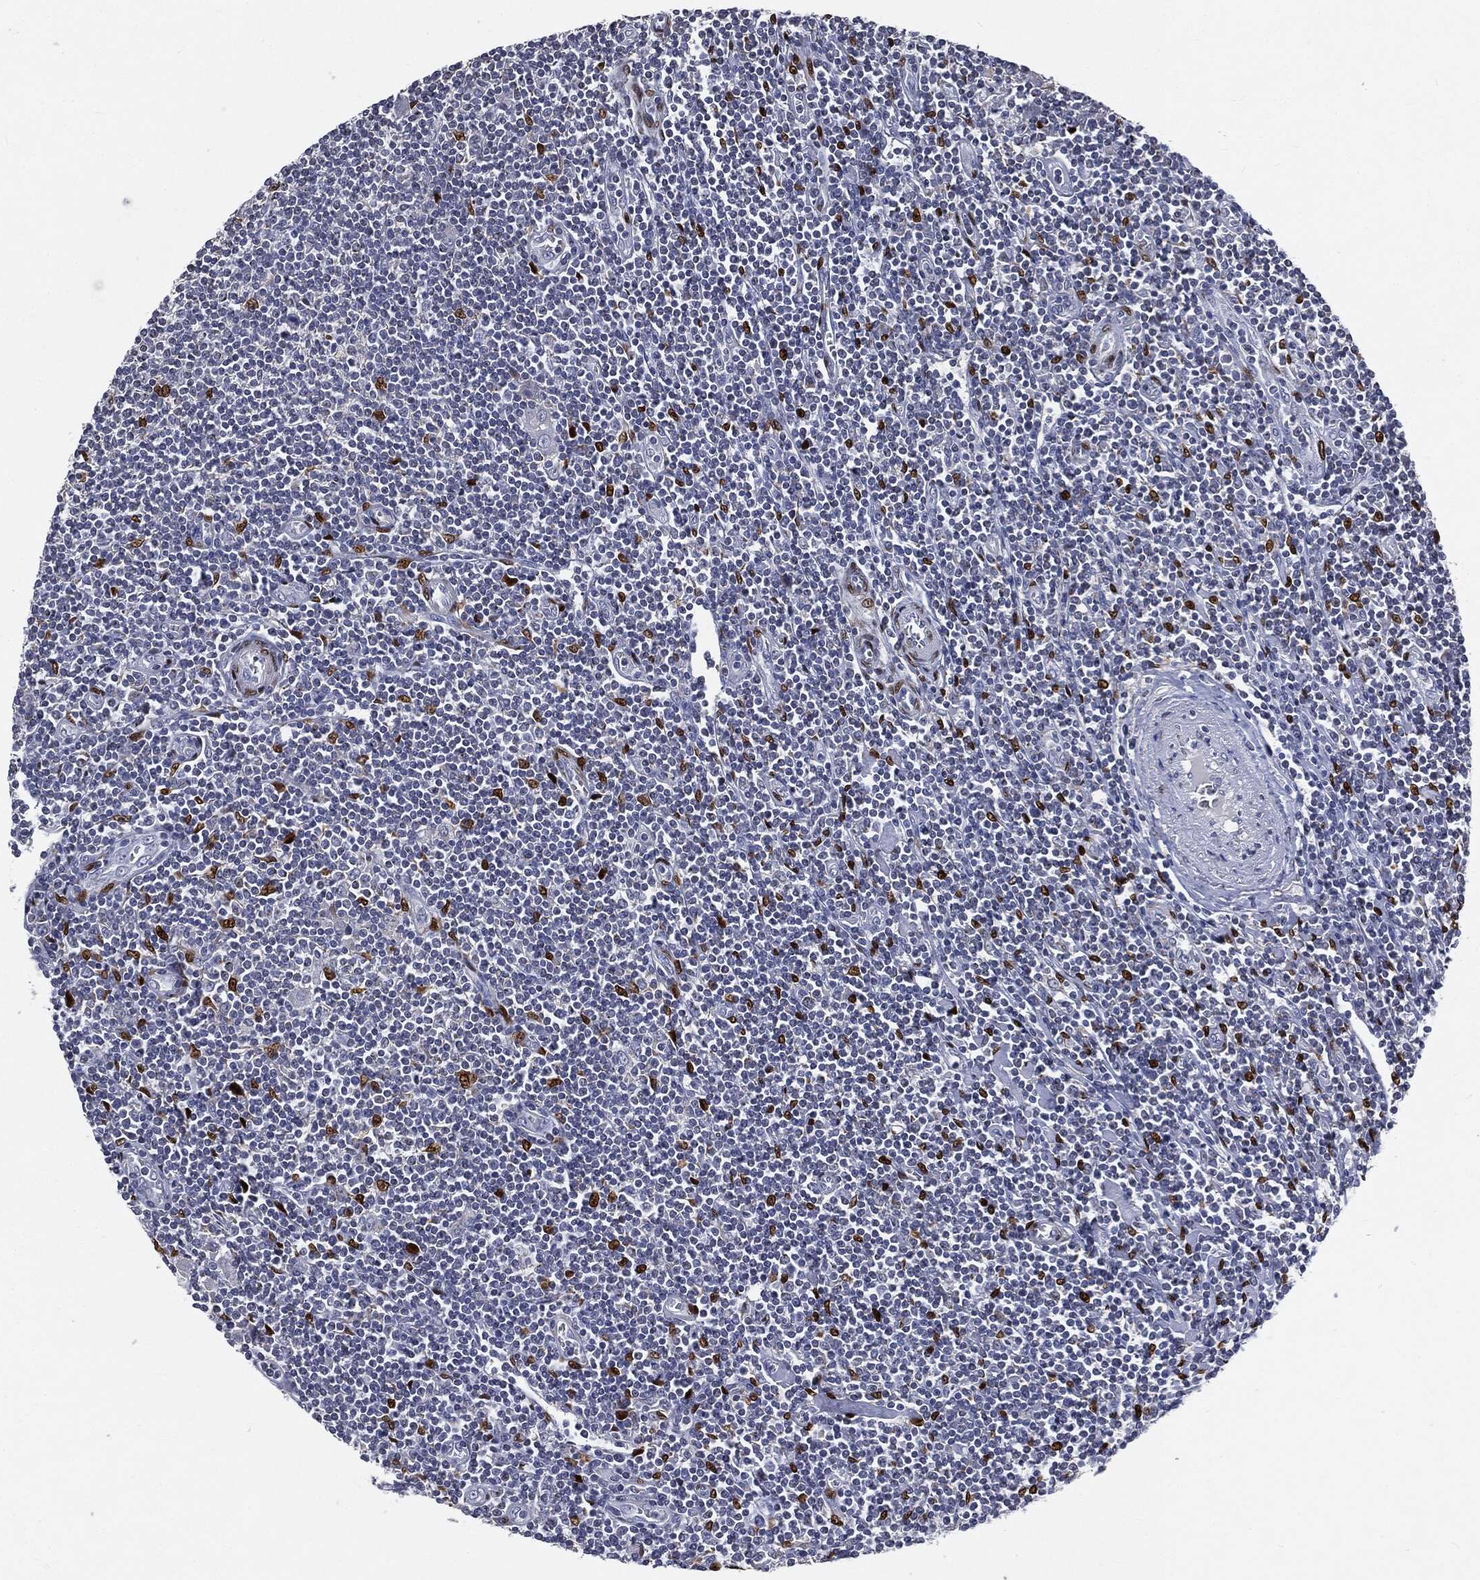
{"staining": {"intensity": "strong", "quantity": "<25%", "location": "nuclear"}, "tissue": "lymphoma", "cell_type": "Tumor cells", "image_type": "cancer", "snomed": [{"axis": "morphology", "description": "Hodgkin's disease, NOS"}, {"axis": "topography", "description": "Lymph node"}], "caption": "DAB immunohistochemical staining of lymphoma shows strong nuclear protein expression in about <25% of tumor cells.", "gene": "CASD1", "patient": {"sex": "male", "age": 40}}